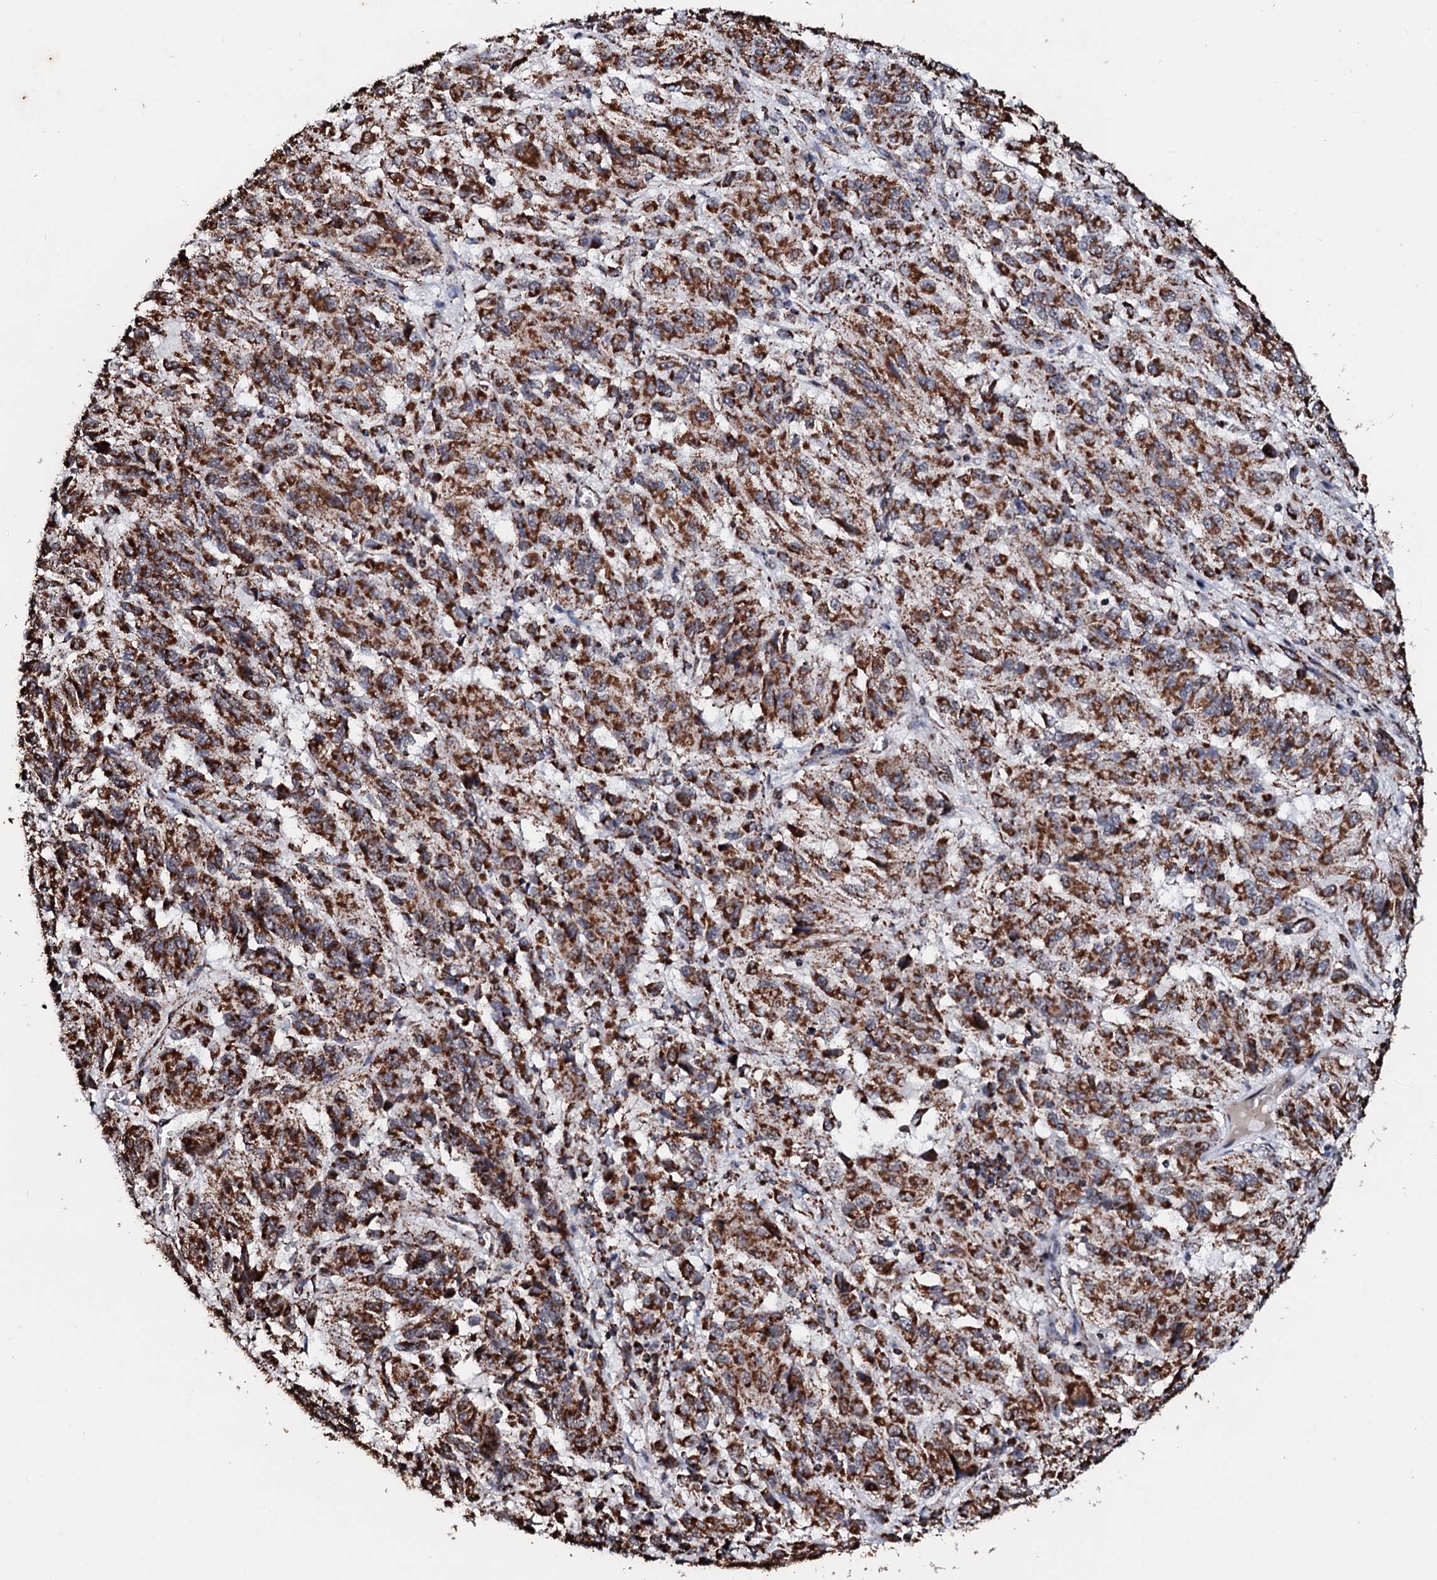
{"staining": {"intensity": "strong", "quantity": ">75%", "location": "cytoplasmic/membranous"}, "tissue": "melanoma", "cell_type": "Tumor cells", "image_type": "cancer", "snomed": [{"axis": "morphology", "description": "Malignant melanoma, Metastatic site"}, {"axis": "topography", "description": "Lung"}], "caption": "Malignant melanoma (metastatic site) stained with IHC shows strong cytoplasmic/membranous positivity in about >75% of tumor cells.", "gene": "SECISBP2L", "patient": {"sex": "male", "age": 64}}